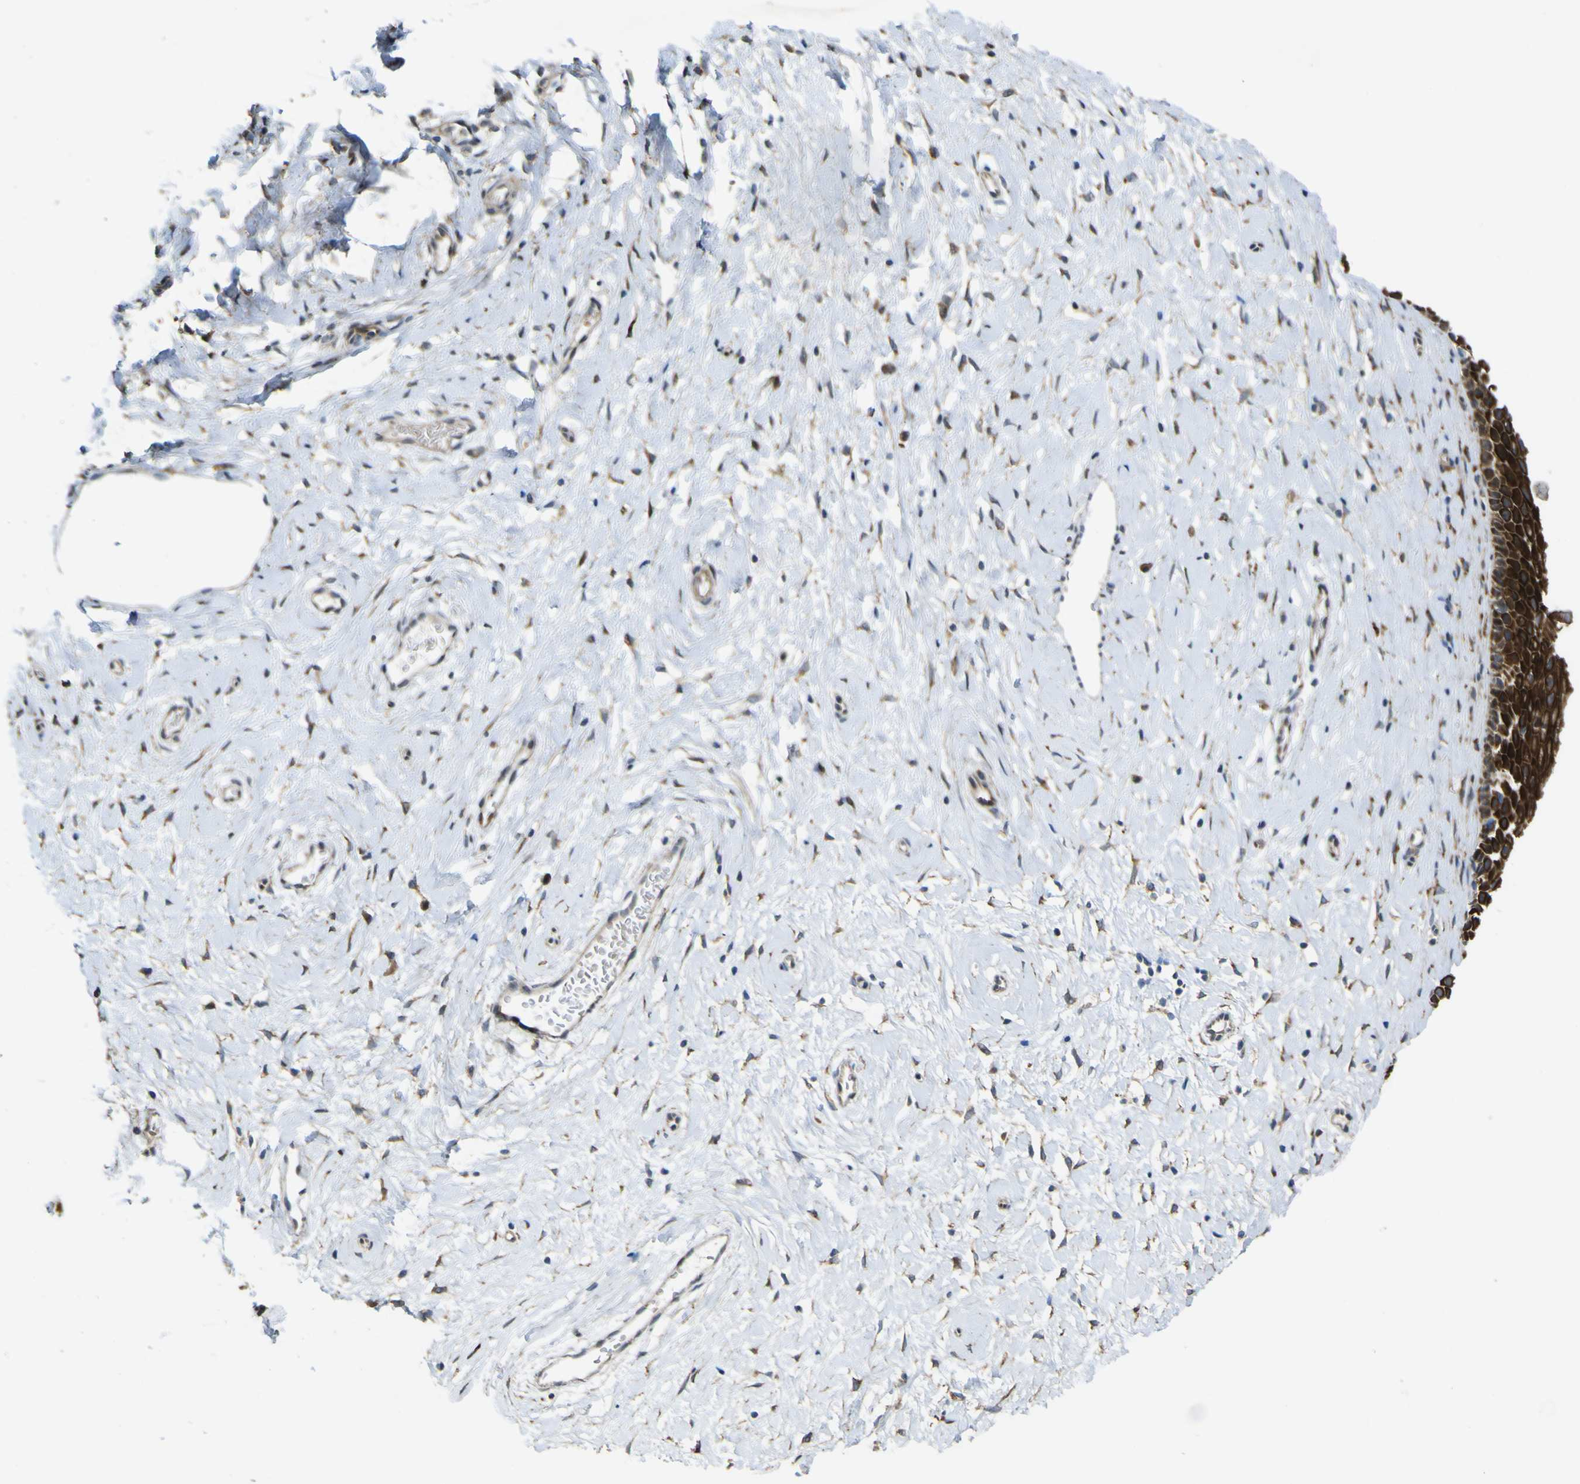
{"staining": {"intensity": "strong", "quantity": ">75%", "location": "cytoplasmic/membranous"}, "tissue": "cervix", "cell_type": "Glandular cells", "image_type": "normal", "snomed": [{"axis": "morphology", "description": "Normal tissue, NOS"}, {"axis": "topography", "description": "Cervix"}], "caption": "Immunohistochemistry (IHC) photomicrograph of normal cervix stained for a protein (brown), which reveals high levels of strong cytoplasmic/membranous expression in approximately >75% of glandular cells.", "gene": "LBHD1", "patient": {"sex": "female", "age": 39}}